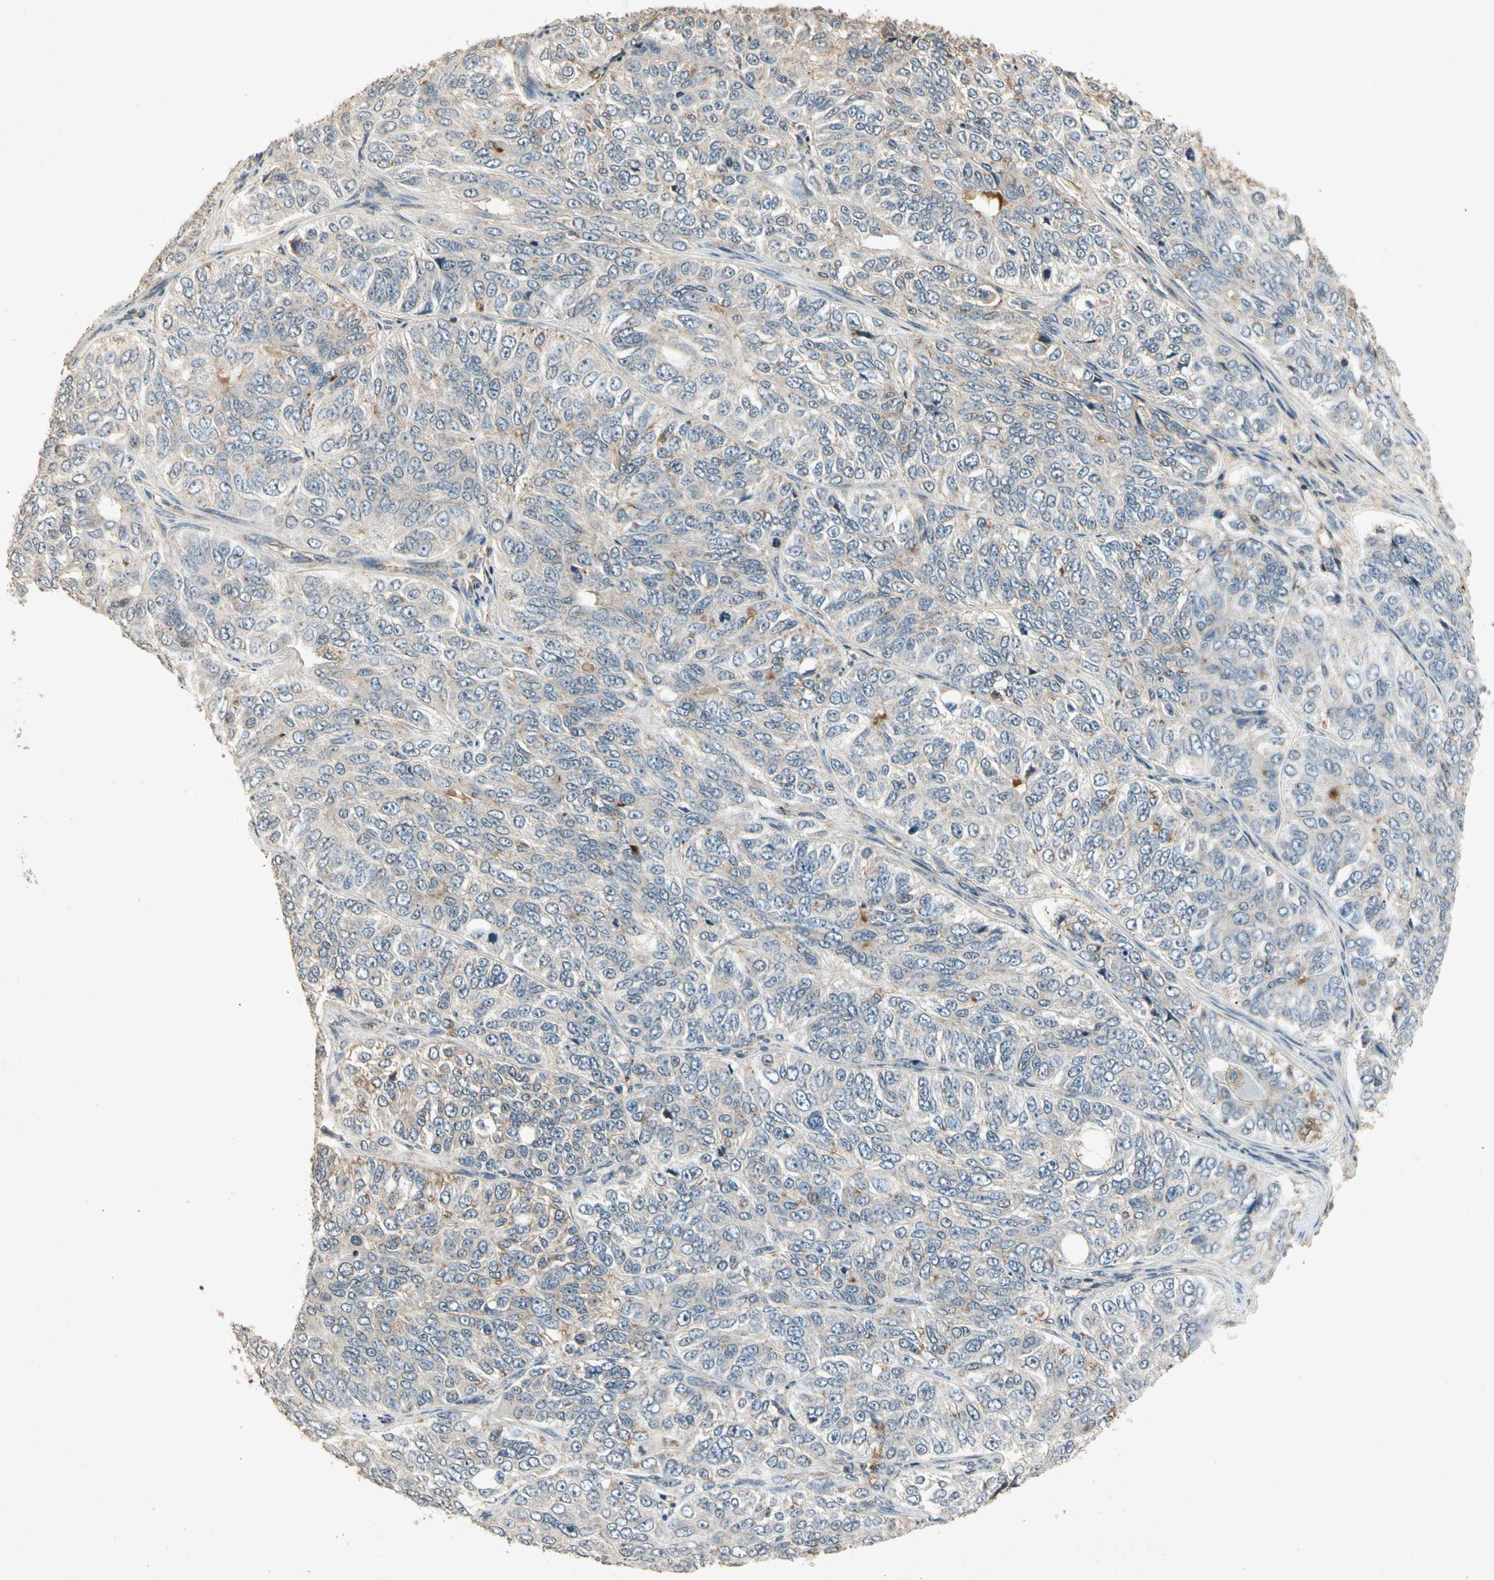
{"staining": {"intensity": "moderate", "quantity": "<25%", "location": "cytoplasmic/membranous"}, "tissue": "ovarian cancer", "cell_type": "Tumor cells", "image_type": "cancer", "snomed": [{"axis": "morphology", "description": "Carcinoma, endometroid"}, {"axis": "topography", "description": "Ovary"}], "caption": "A high-resolution histopathology image shows immunohistochemistry (IHC) staining of endometroid carcinoma (ovarian), which exhibits moderate cytoplasmic/membranous staining in about <25% of tumor cells.", "gene": "CP", "patient": {"sex": "female", "age": 51}}